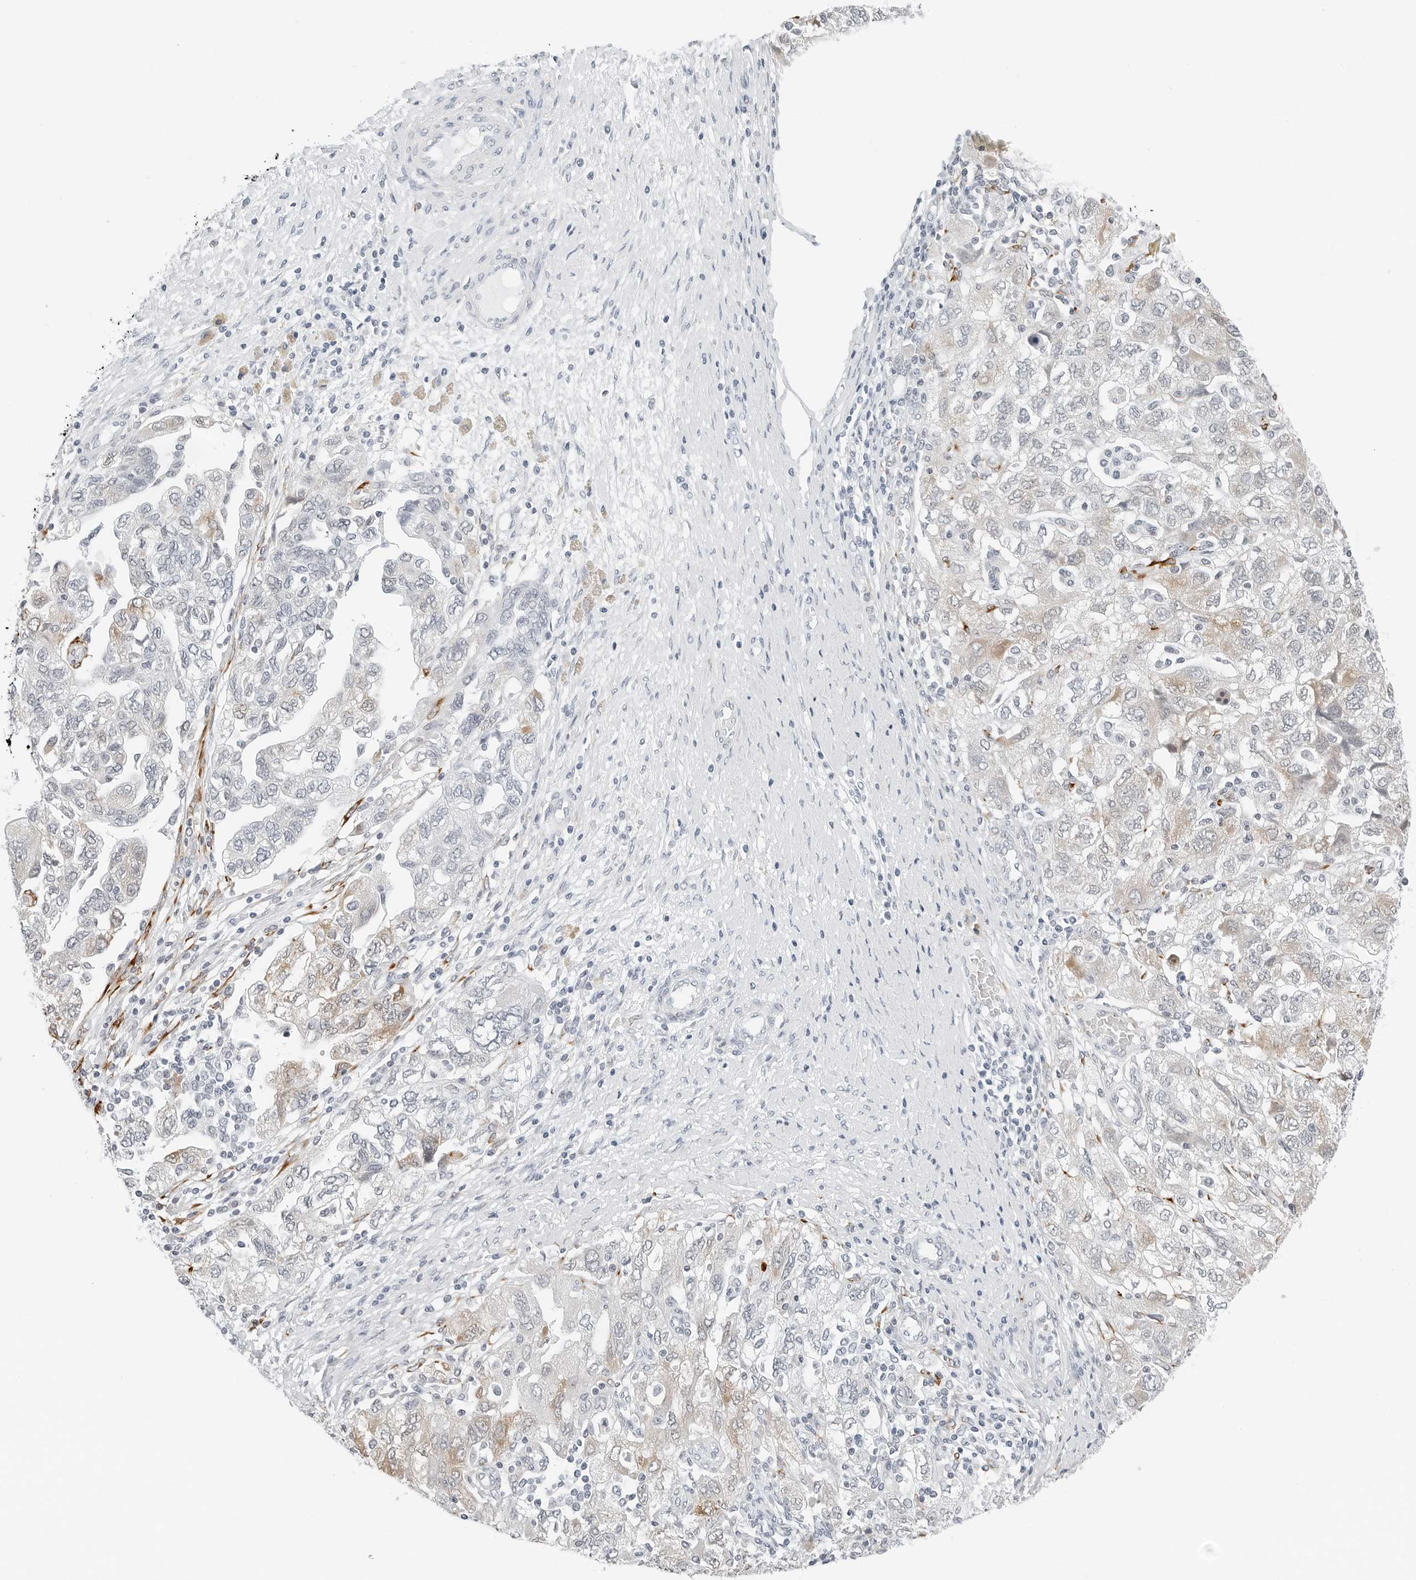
{"staining": {"intensity": "weak", "quantity": "<25%", "location": "cytoplasmic/membranous"}, "tissue": "ovarian cancer", "cell_type": "Tumor cells", "image_type": "cancer", "snomed": [{"axis": "morphology", "description": "Carcinoma, NOS"}, {"axis": "morphology", "description": "Cystadenocarcinoma, serous, NOS"}, {"axis": "topography", "description": "Ovary"}], "caption": "Protein analysis of serous cystadenocarcinoma (ovarian) exhibits no significant staining in tumor cells.", "gene": "P4HA2", "patient": {"sex": "female", "age": 69}}